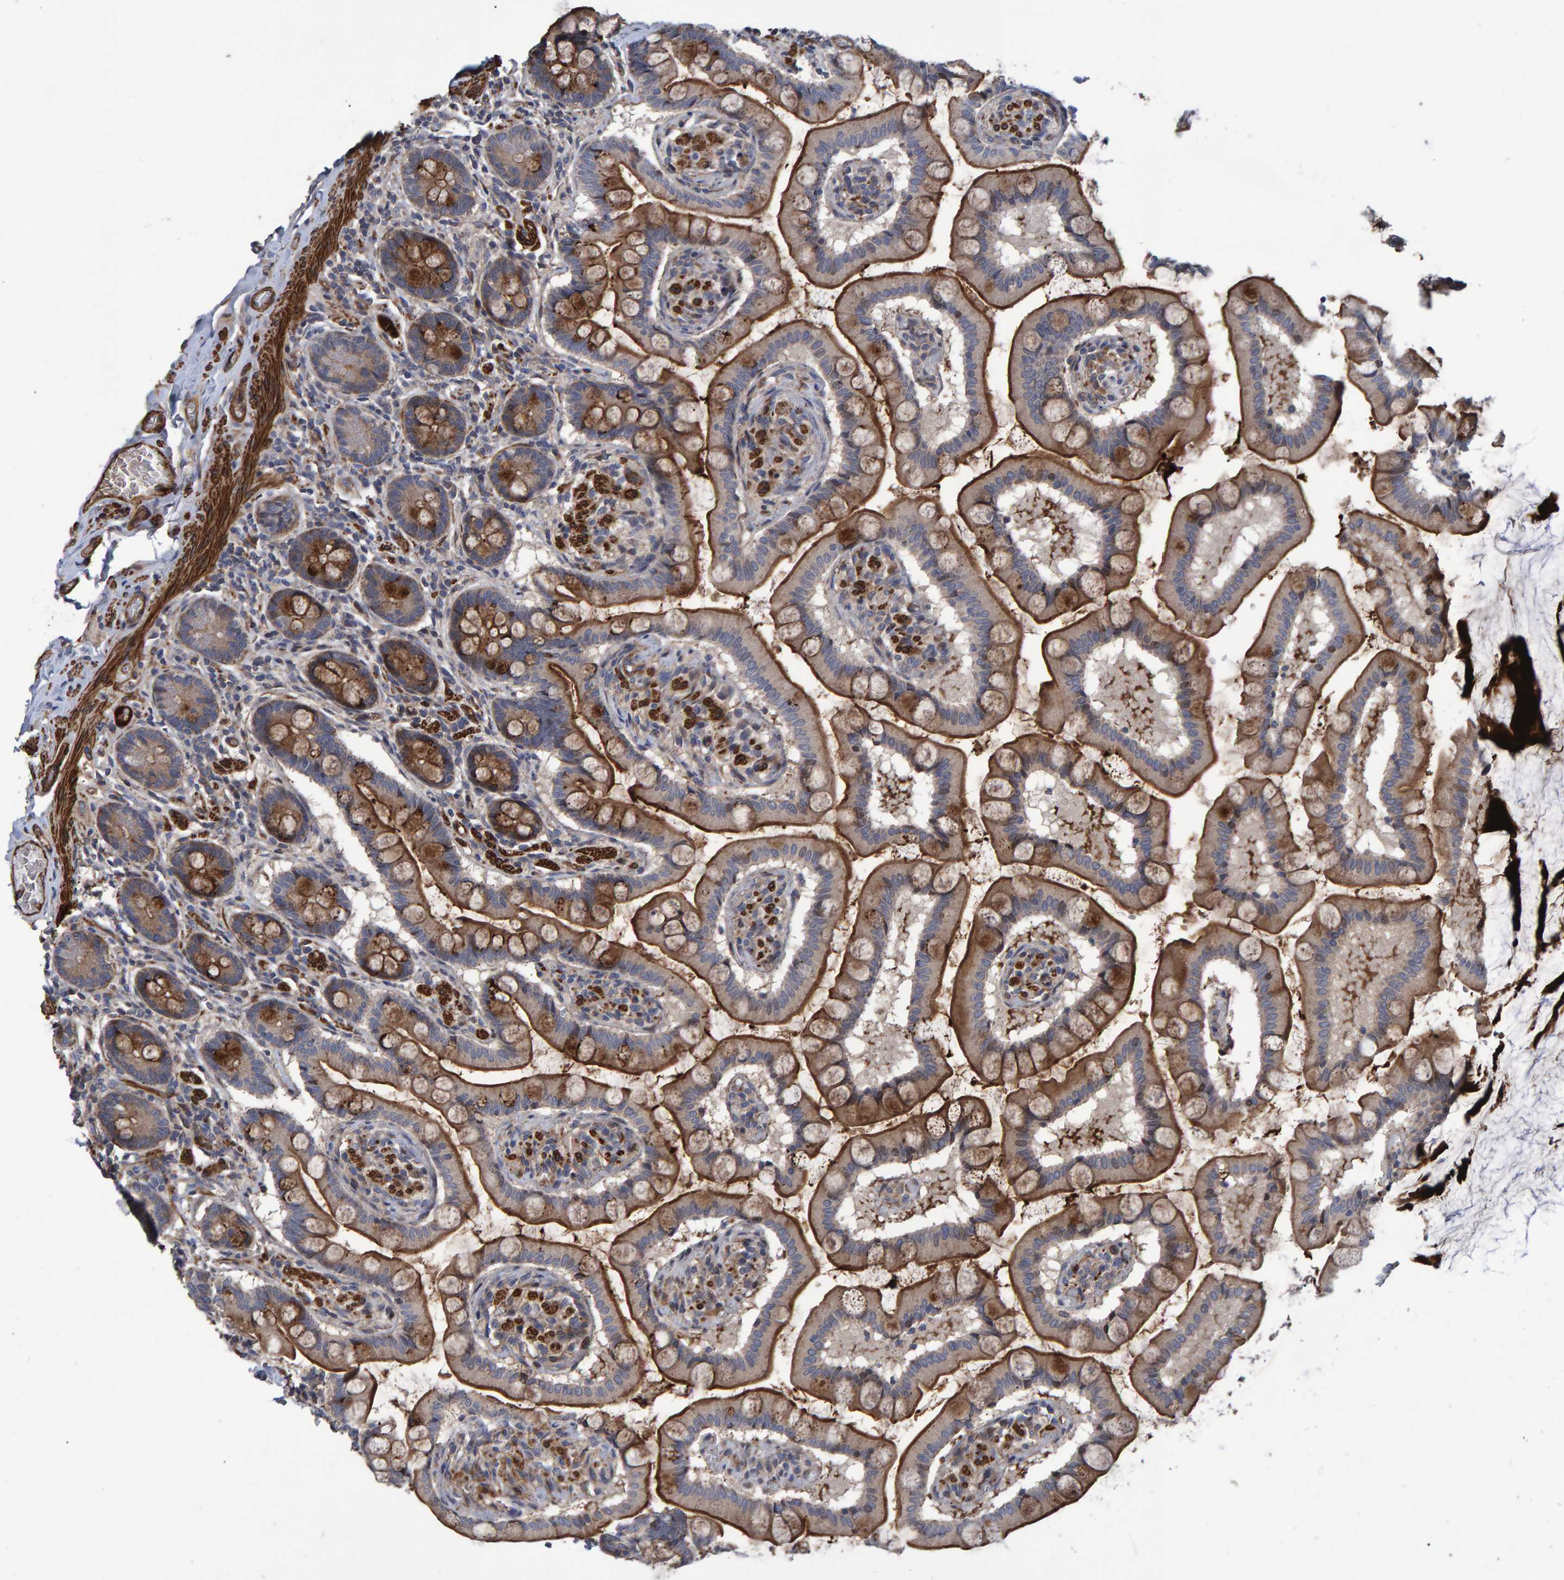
{"staining": {"intensity": "strong", "quantity": ">75%", "location": "cytoplasmic/membranous"}, "tissue": "small intestine", "cell_type": "Glandular cells", "image_type": "normal", "snomed": [{"axis": "morphology", "description": "Normal tissue, NOS"}, {"axis": "topography", "description": "Small intestine"}], "caption": "Glandular cells demonstrate high levels of strong cytoplasmic/membranous positivity in about >75% of cells in benign human small intestine. (Stains: DAB (3,3'-diaminobenzidine) in brown, nuclei in blue, Microscopy: brightfield microscopy at high magnification).", "gene": "SLIT2", "patient": {"sex": "male", "age": 41}}